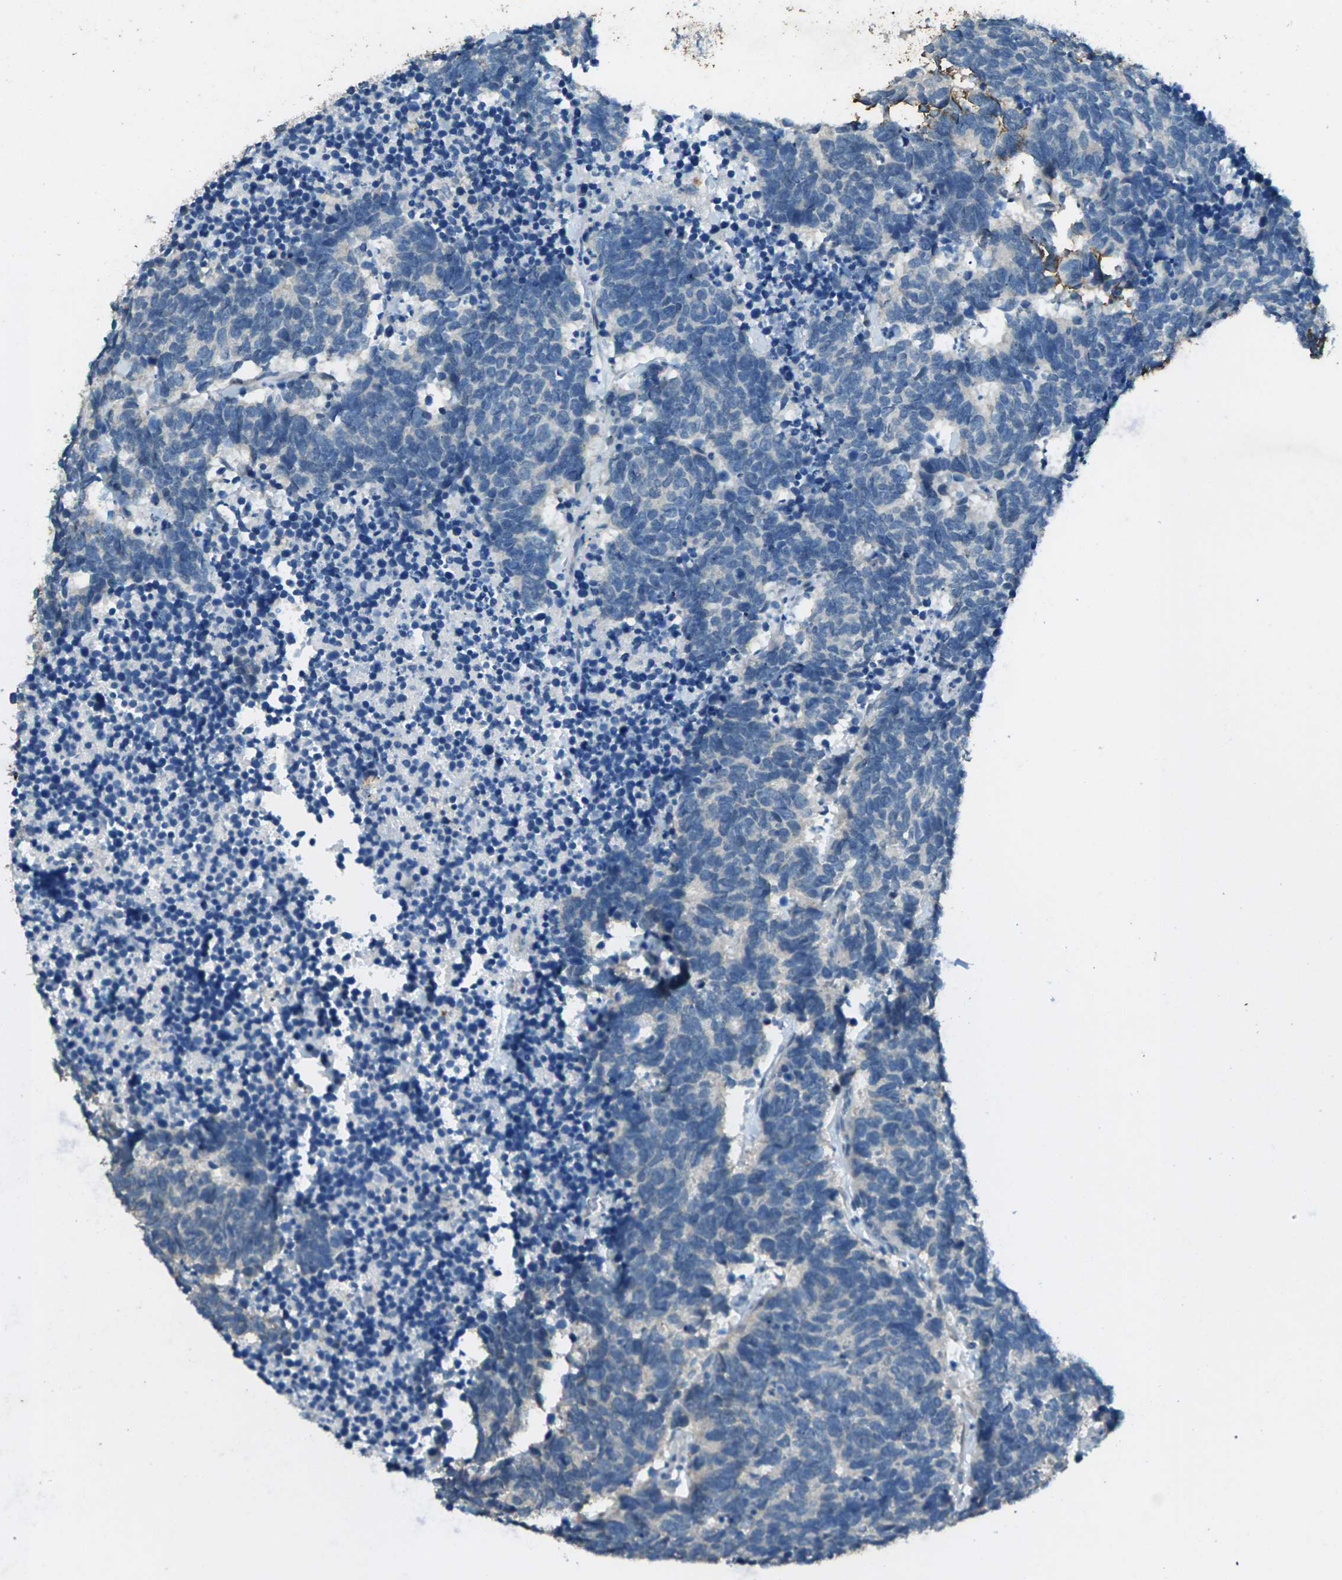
{"staining": {"intensity": "negative", "quantity": "none", "location": "none"}, "tissue": "carcinoid", "cell_type": "Tumor cells", "image_type": "cancer", "snomed": [{"axis": "morphology", "description": "Carcinoma, NOS"}, {"axis": "morphology", "description": "Carcinoid, malignant, NOS"}, {"axis": "topography", "description": "Urinary bladder"}], "caption": "An image of carcinoma stained for a protein reveals no brown staining in tumor cells. Brightfield microscopy of IHC stained with DAB (3,3'-diaminobenzidine) (brown) and hematoxylin (blue), captured at high magnification.", "gene": "SIGLEC14", "patient": {"sex": "male", "age": 57}}